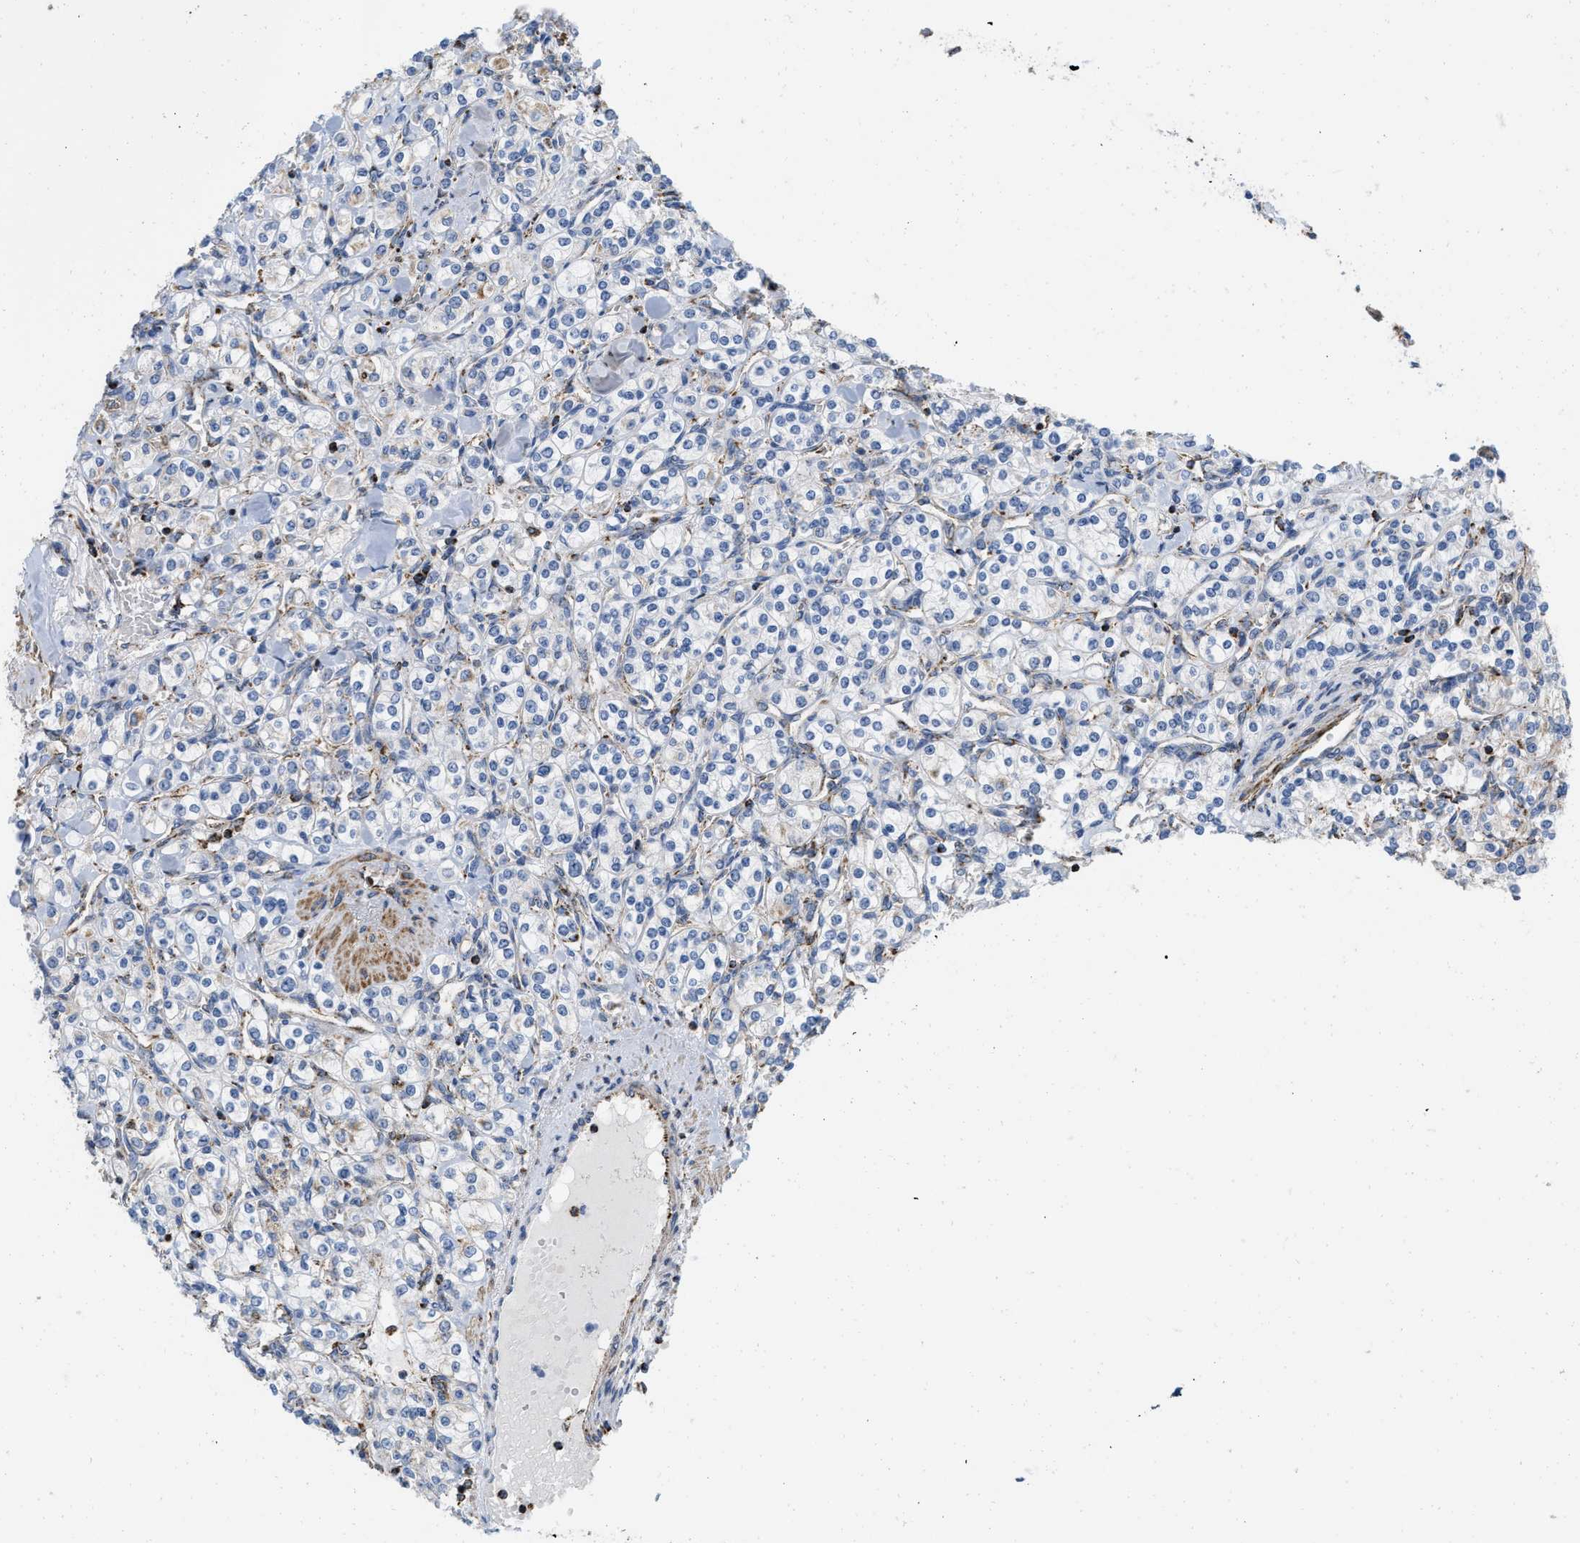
{"staining": {"intensity": "negative", "quantity": "none", "location": "none"}, "tissue": "renal cancer", "cell_type": "Tumor cells", "image_type": "cancer", "snomed": [{"axis": "morphology", "description": "Adenocarcinoma, NOS"}, {"axis": "topography", "description": "Kidney"}], "caption": "DAB immunohistochemical staining of adenocarcinoma (renal) reveals no significant staining in tumor cells. (Brightfield microscopy of DAB (3,3'-diaminobenzidine) IHC at high magnification).", "gene": "GRB10", "patient": {"sex": "male", "age": 77}}